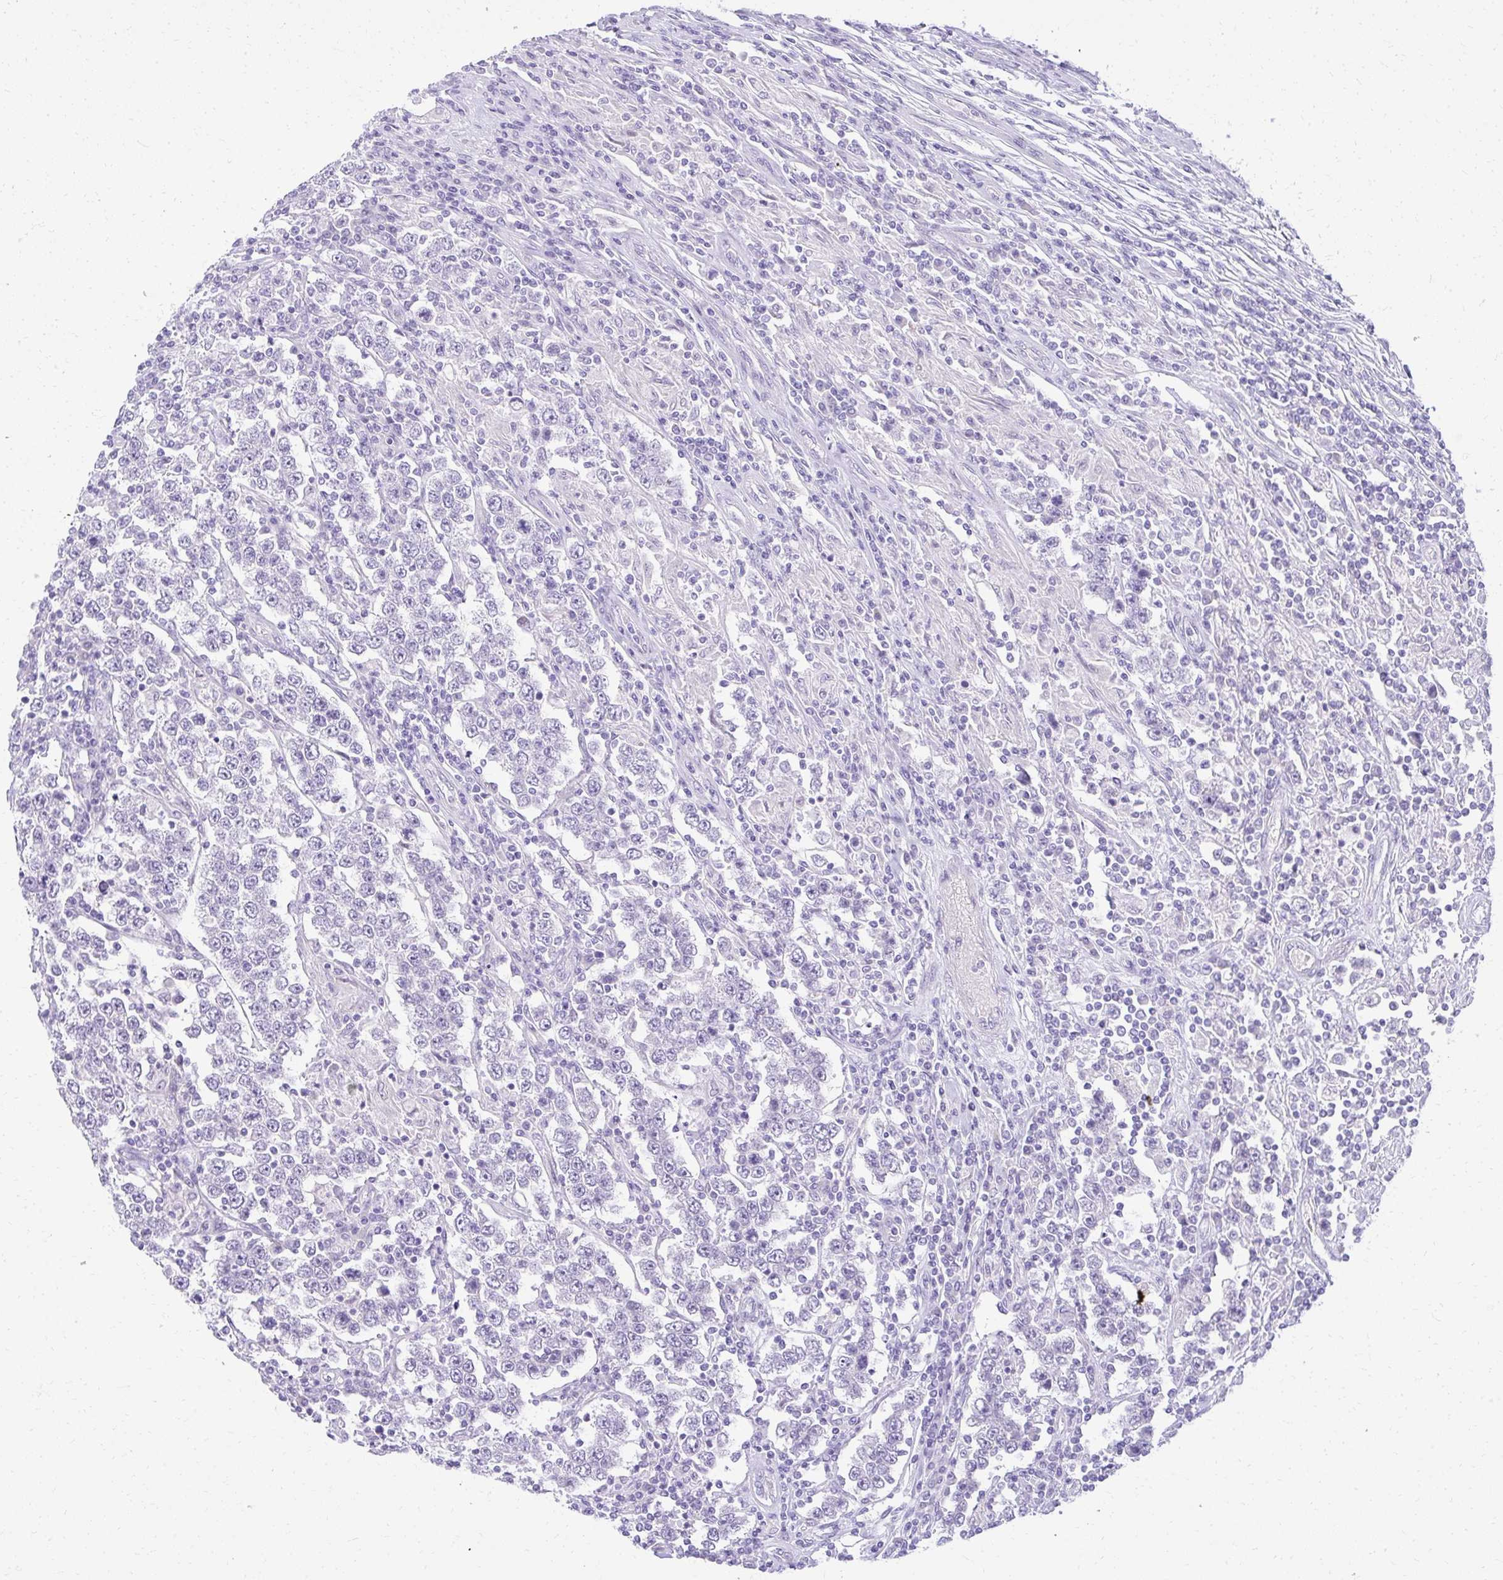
{"staining": {"intensity": "negative", "quantity": "none", "location": "none"}, "tissue": "testis cancer", "cell_type": "Tumor cells", "image_type": "cancer", "snomed": [{"axis": "morphology", "description": "Normal tissue, NOS"}, {"axis": "morphology", "description": "Urothelial carcinoma, High grade"}, {"axis": "morphology", "description": "Seminoma, NOS"}, {"axis": "morphology", "description": "Carcinoma, Embryonal, NOS"}, {"axis": "topography", "description": "Urinary bladder"}, {"axis": "topography", "description": "Testis"}], "caption": "High magnification brightfield microscopy of embryonal carcinoma (testis) stained with DAB (3,3'-diaminobenzidine) (brown) and counterstained with hematoxylin (blue): tumor cells show no significant expression.", "gene": "PRAP1", "patient": {"sex": "male", "age": 41}}